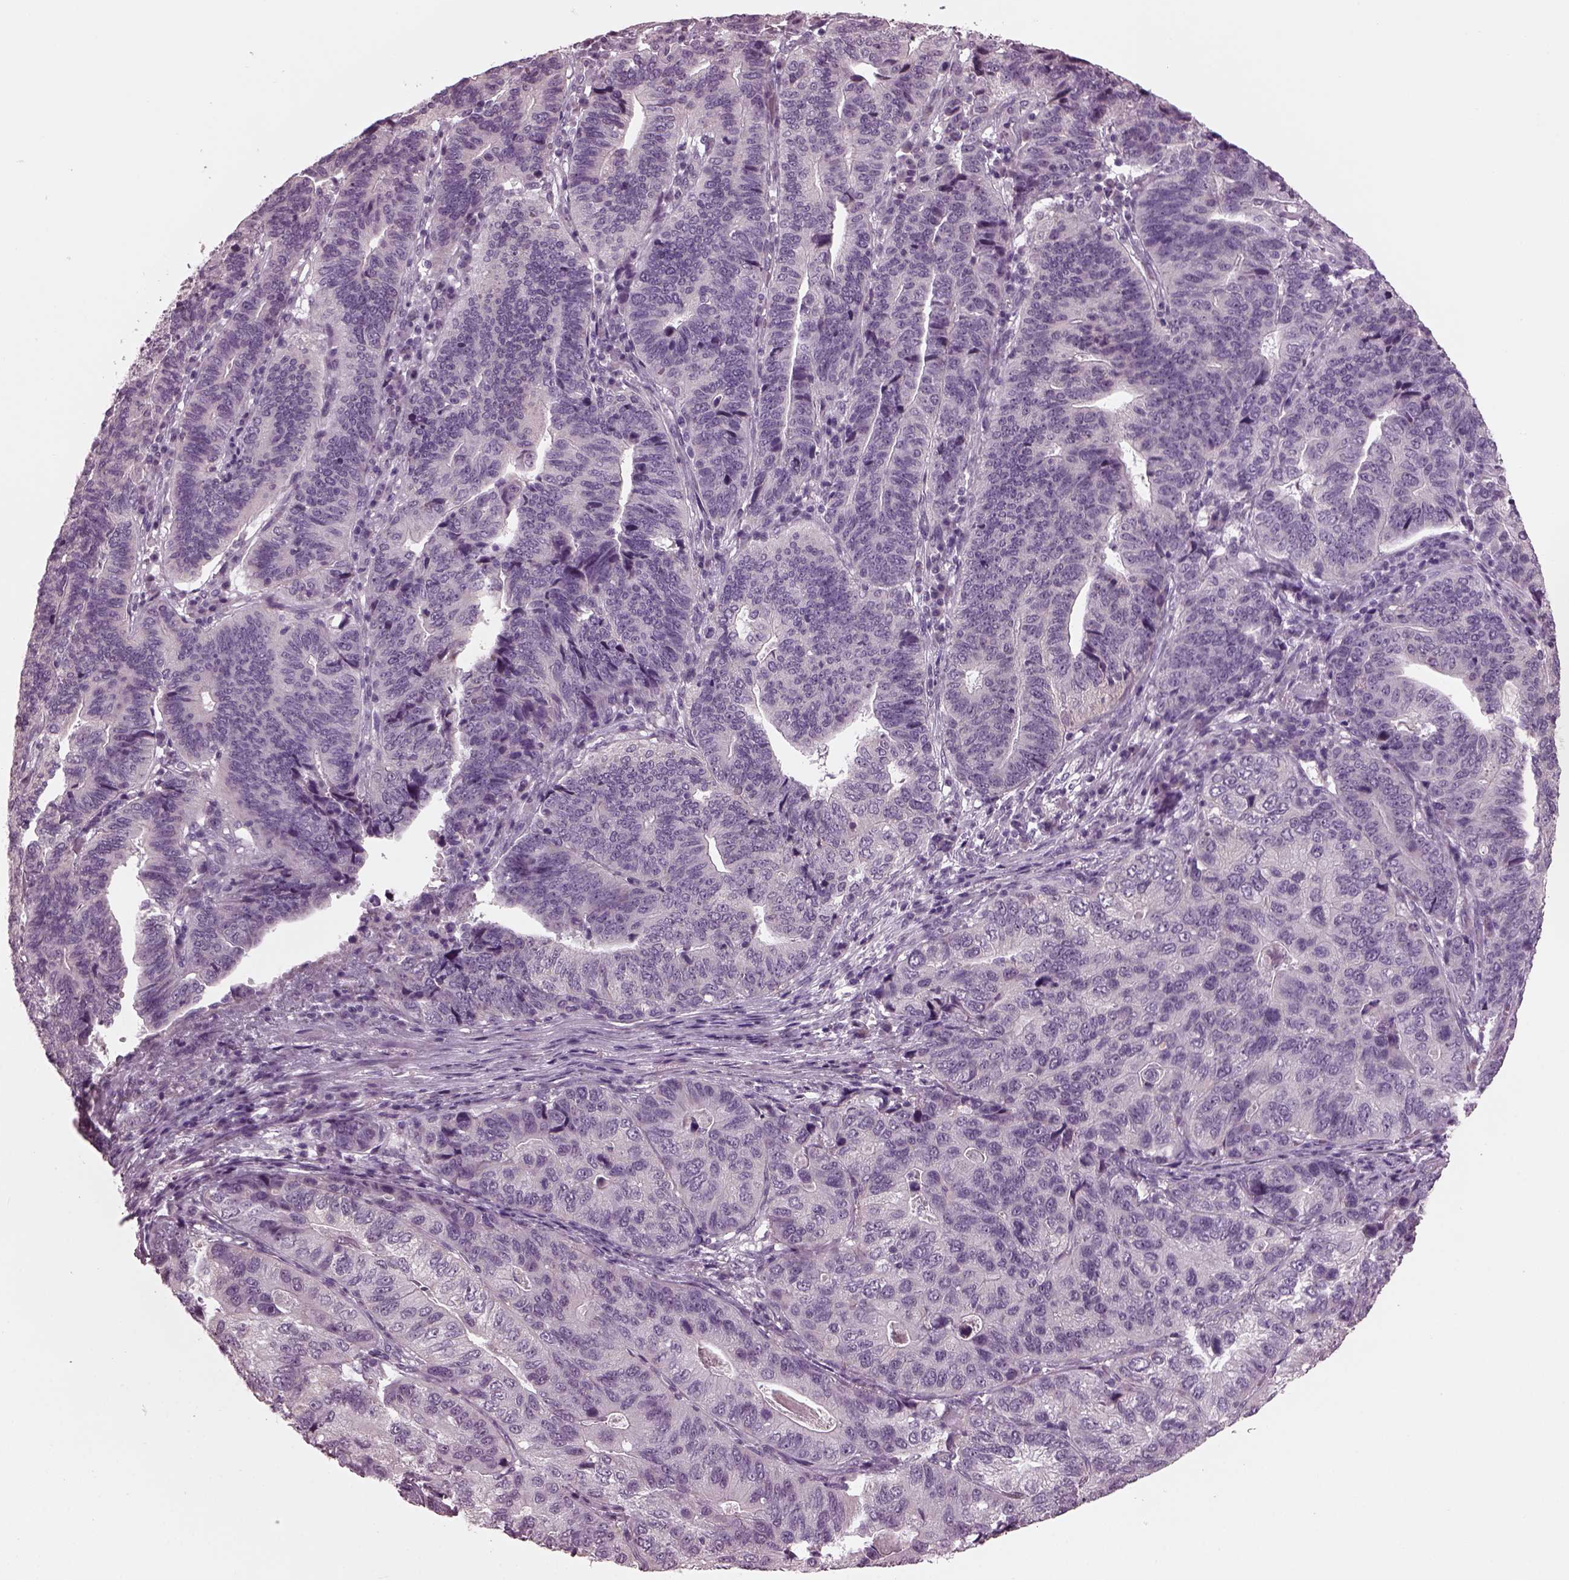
{"staining": {"intensity": "negative", "quantity": "none", "location": "none"}, "tissue": "stomach cancer", "cell_type": "Tumor cells", "image_type": "cancer", "snomed": [{"axis": "morphology", "description": "Adenocarcinoma, NOS"}, {"axis": "topography", "description": "Stomach, upper"}], "caption": "Photomicrograph shows no significant protein expression in tumor cells of stomach cancer.", "gene": "CLCN4", "patient": {"sex": "female", "age": 67}}